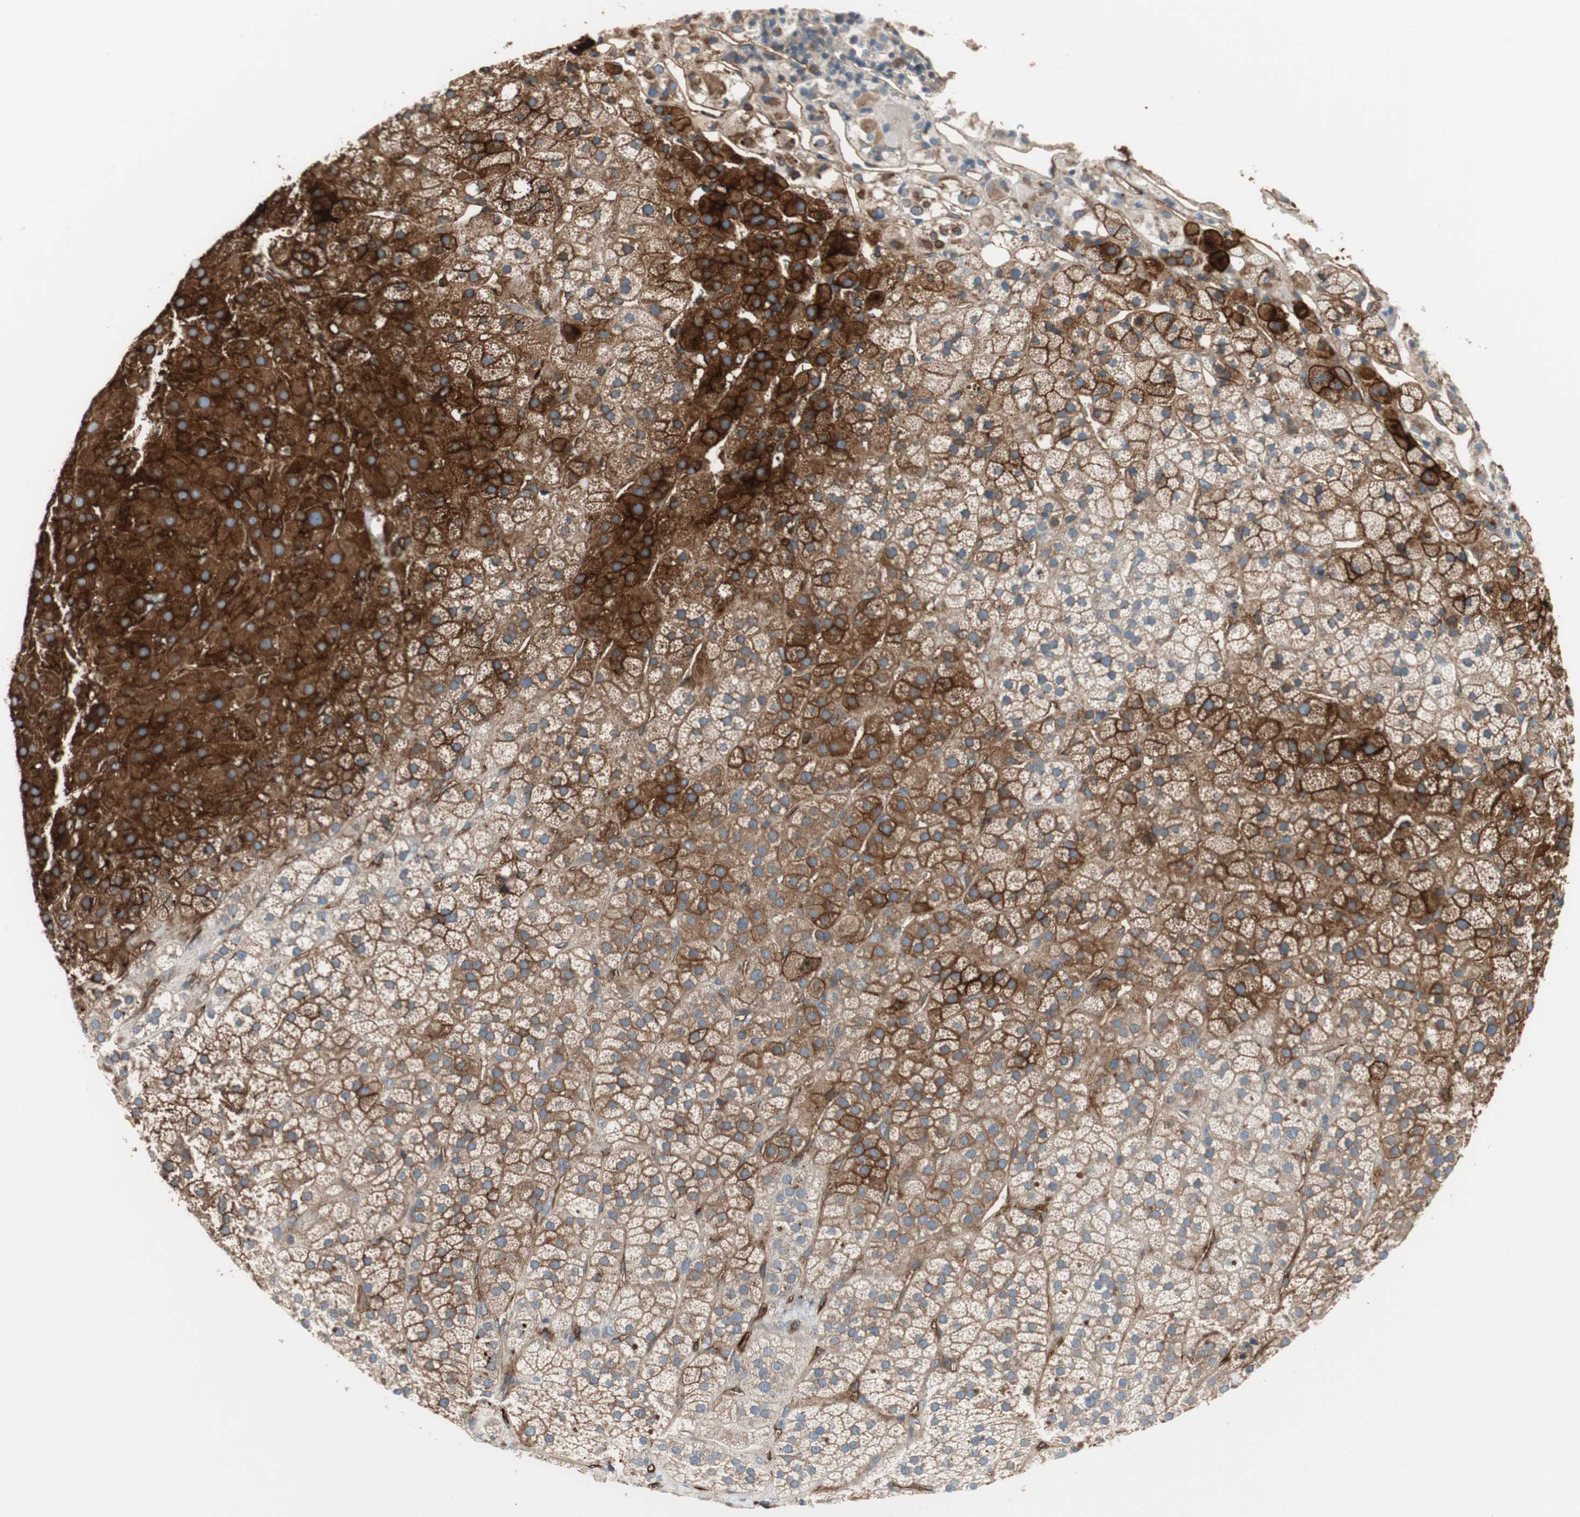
{"staining": {"intensity": "strong", "quantity": ">75%", "location": "cytoplasmic/membranous"}, "tissue": "adrenal gland", "cell_type": "Glandular cells", "image_type": "normal", "snomed": [{"axis": "morphology", "description": "Normal tissue, NOS"}, {"axis": "topography", "description": "Adrenal gland"}], "caption": "A photomicrograph of adrenal gland stained for a protein demonstrates strong cytoplasmic/membranous brown staining in glandular cells. Immunohistochemistry stains the protein in brown and the nuclei are stained blue.", "gene": "ALPL", "patient": {"sex": "male", "age": 56}}